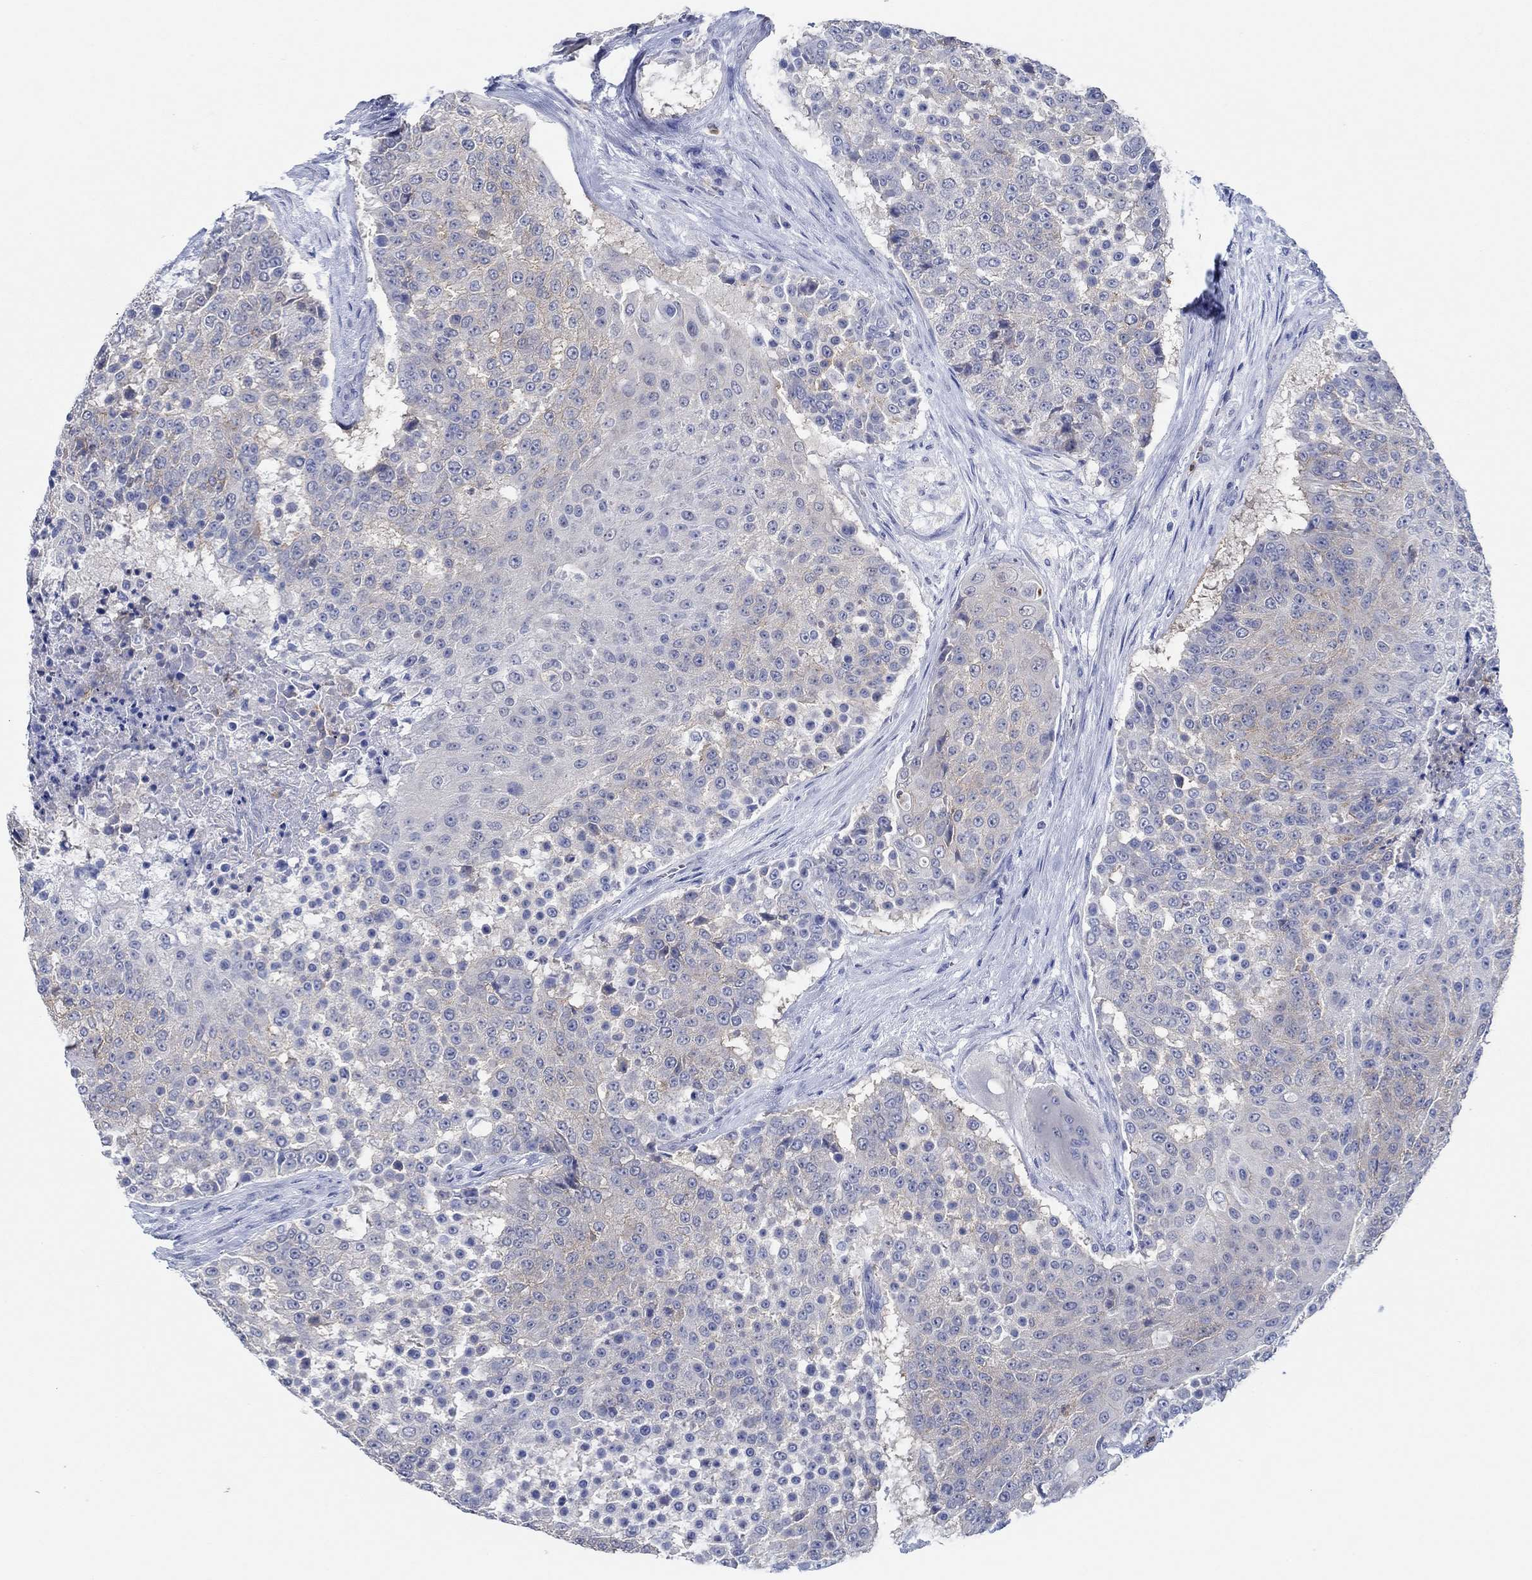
{"staining": {"intensity": "weak", "quantity": "25%-75%", "location": "cytoplasmic/membranous"}, "tissue": "urothelial cancer", "cell_type": "Tumor cells", "image_type": "cancer", "snomed": [{"axis": "morphology", "description": "Urothelial carcinoma, High grade"}, {"axis": "topography", "description": "Urinary bladder"}], "caption": "Immunohistochemistry (IHC) (DAB) staining of high-grade urothelial carcinoma displays weak cytoplasmic/membranous protein staining in approximately 25%-75% of tumor cells.", "gene": "ZNF671", "patient": {"sex": "female", "age": 63}}